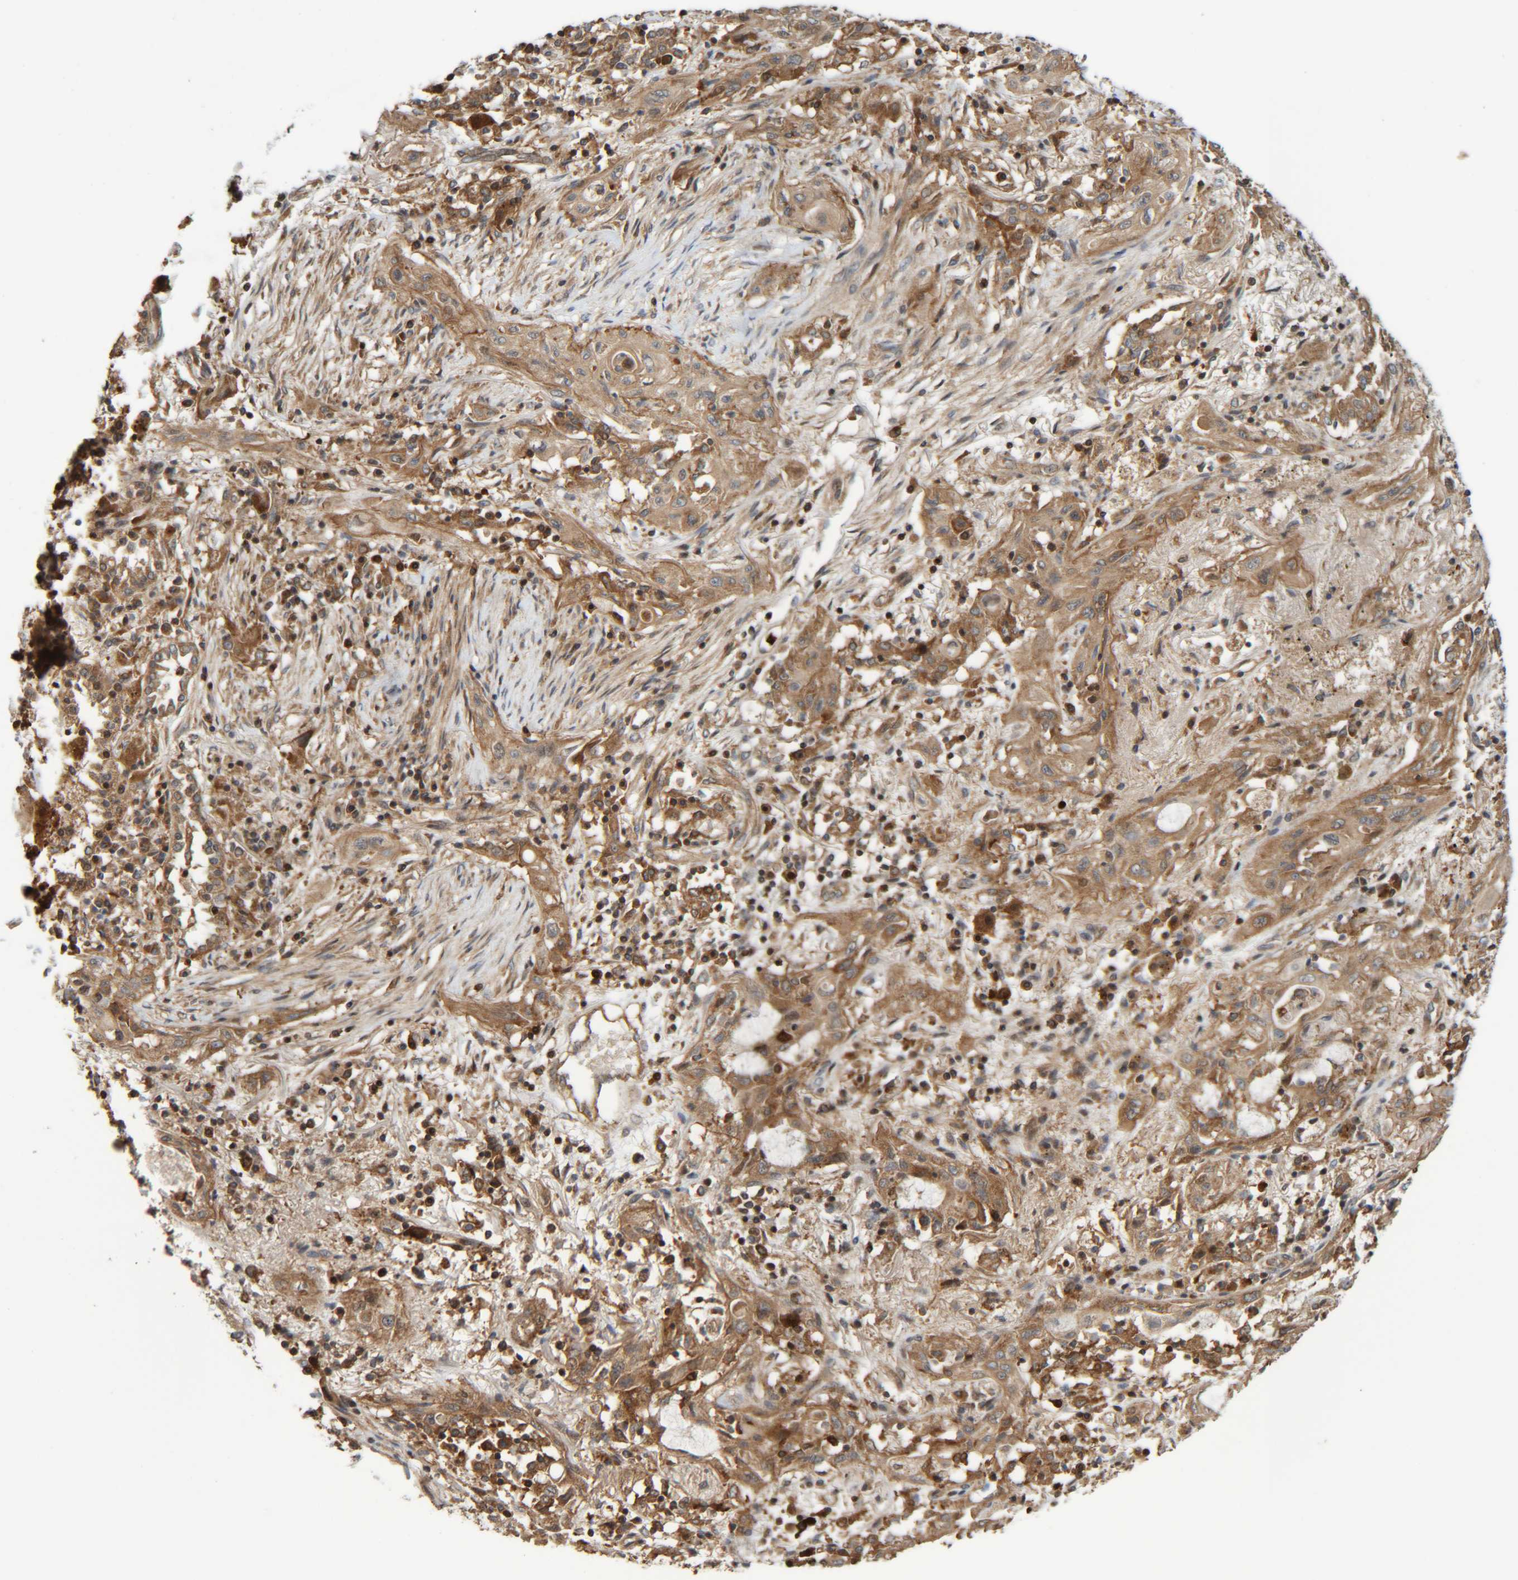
{"staining": {"intensity": "moderate", "quantity": ">75%", "location": "cytoplasmic/membranous"}, "tissue": "lung cancer", "cell_type": "Tumor cells", "image_type": "cancer", "snomed": [{"axis": "morphology", "description": "Squamous cell carcinoma, NOS"}, {"axis": "topography", "description": "Lung"}], "caption": "Human squamous cell carcinoma (lung) stained with a brown dye exhibits moderate cytoplasmic/membranous positive staining in approximately >75% of tumor cells.", "gene": "CCDC57", "patient": {"sex": "female", "age": 47}}